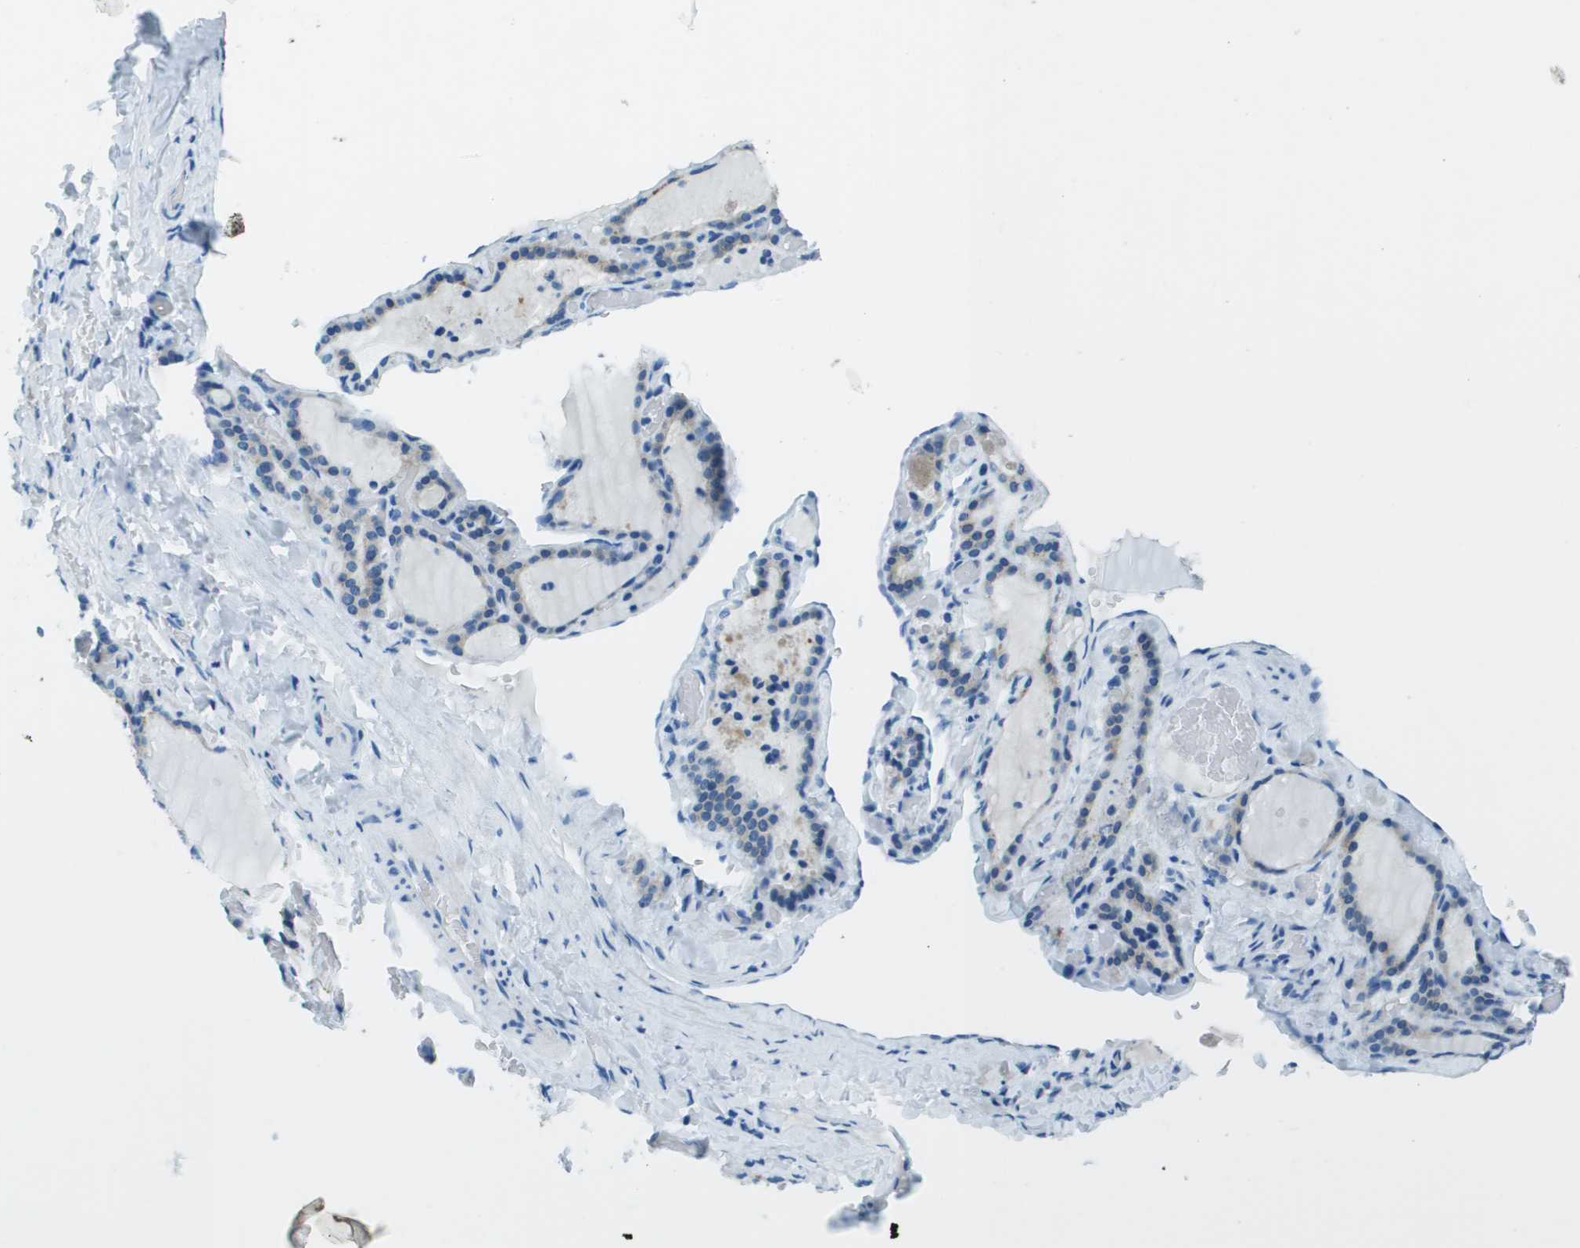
{"staining": {"intensity": "negative", "quantity": "none", "location": "none"}, "tissue": "thyroid gland", "cell_type": "Glandular cells", "image_type": "normal", "snomed": [{"axis": "morphology", "description": "Normal tissue, NOS"}, {"axis": "topography", "description": "Thyroid gland"}], "caption": "A histopathology image of thyroid gland stained for a protein reveals no brown staining in glandular cells.", "gene": "SLC16A10", "patient": {"sex": "female", "age": 28}}